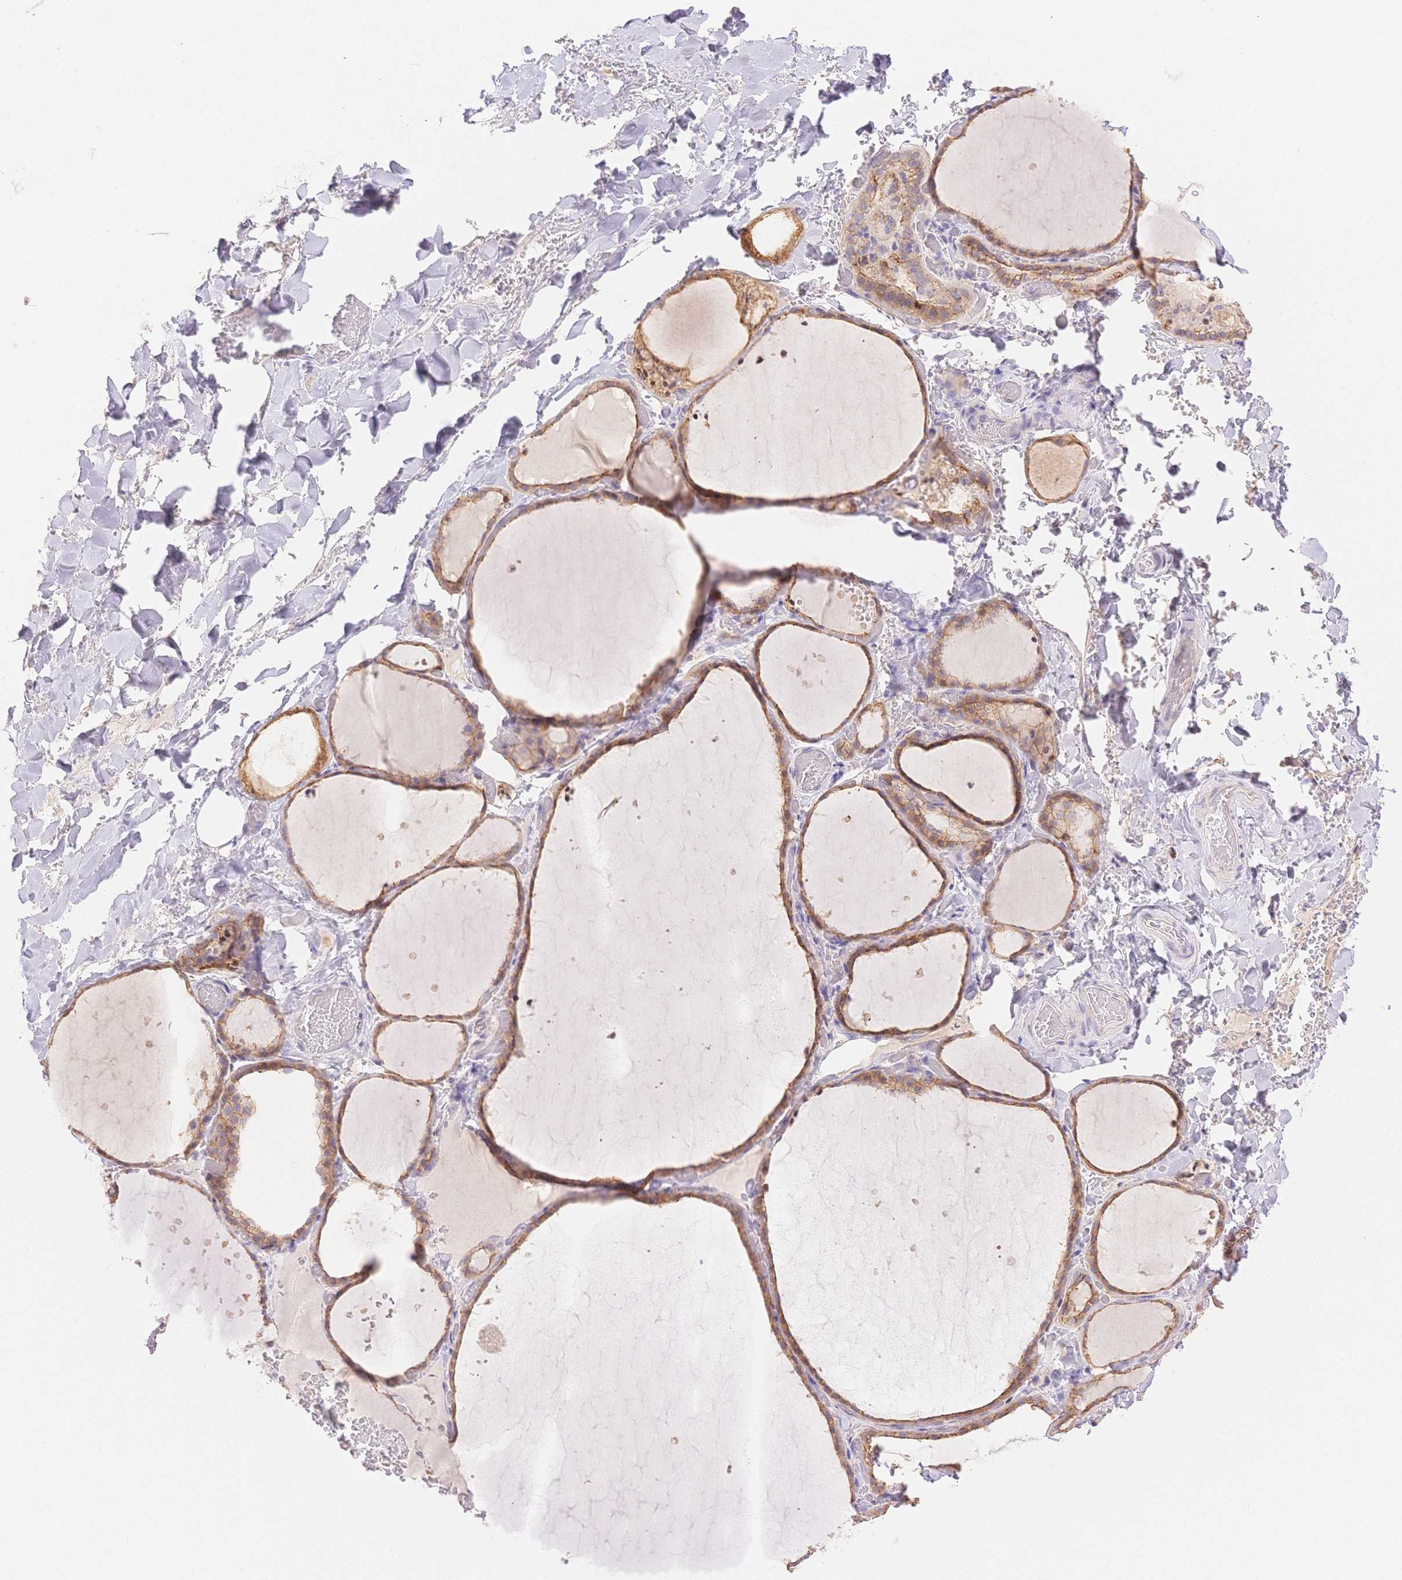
{"staining": {"intensity": "moderate", "quantity": ">75%", "location": "cytoplasmic/membranous"}, "tissue": "thyroid gland", "cell_type": "Glandular cells", "image_type": "normal", "snomed": [{"axis": "morphology", "description": "Normal tissue, NOS"}, {"axis": "topography", "description": "Thyroid gland"}], "caption": "Moderate cytoplasmic/membranous staining is appreciated in about >75% of glandular cells in unremarkable thyroid gland.", "gene": "WDR54", "patient": {"sex": "female", "age": 36}}